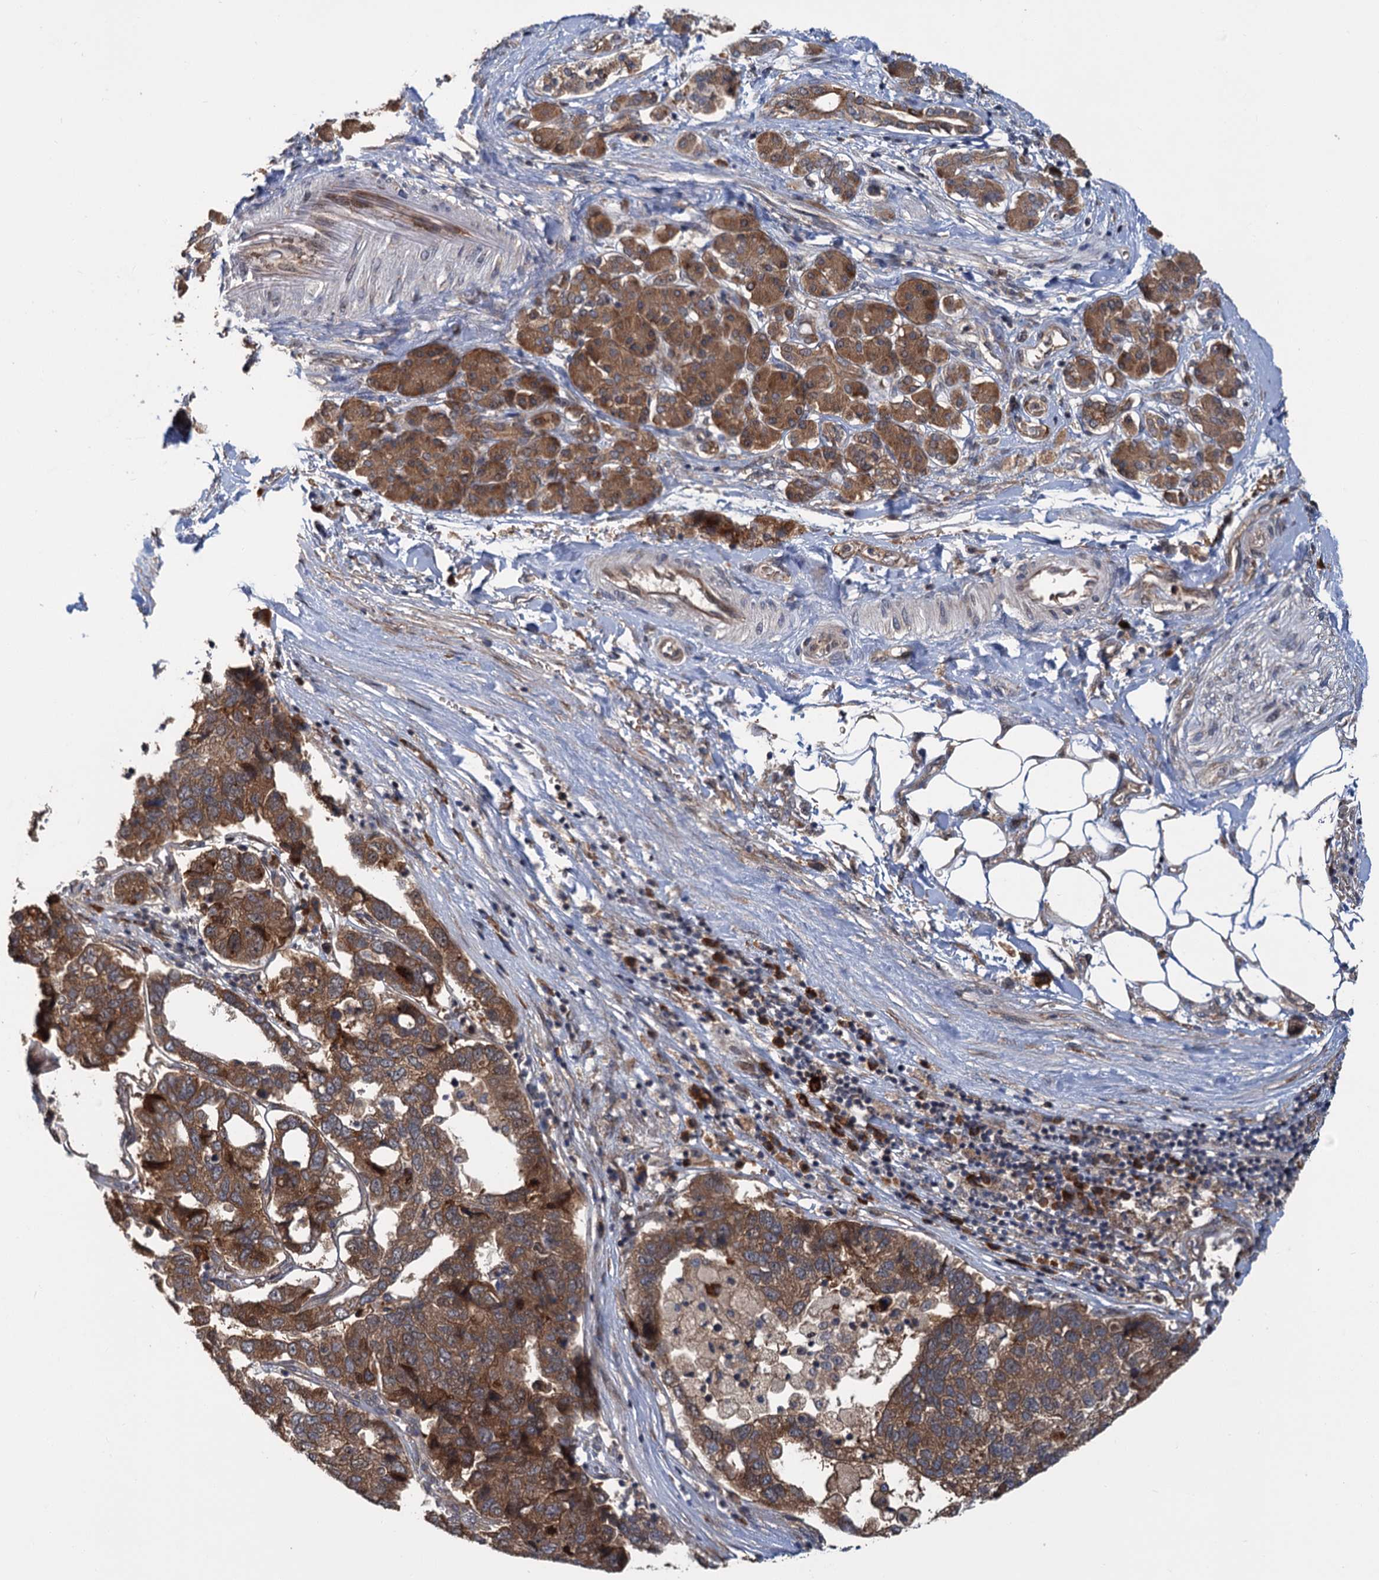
{"staining": {"intensity": "moderate", "quantity": ">75%", "location": "cytoplasmic/membranous"}, "tissue": "pancreatic cancer", "cell_type": "Tumor cells", "image_type": "cancer", "snomed": [{"axis": "morphology", "description": "Adenocarcinoma, NOS"}, {"axis": "topography", "description": "Pancreas"}], "caption": "High-magnification brightfield microscopy of pancreatic cancer stained with DAB (3,3'-diaminobenzidine) (brown) and counterstained with hematoxylin (blue). tumor cells exhibit moderate cytoplasmic/membranous positivity is seen in approximately>75% of cells.", "gene": "KANSL2", "patient": {"sex": "female", "age": 61}}